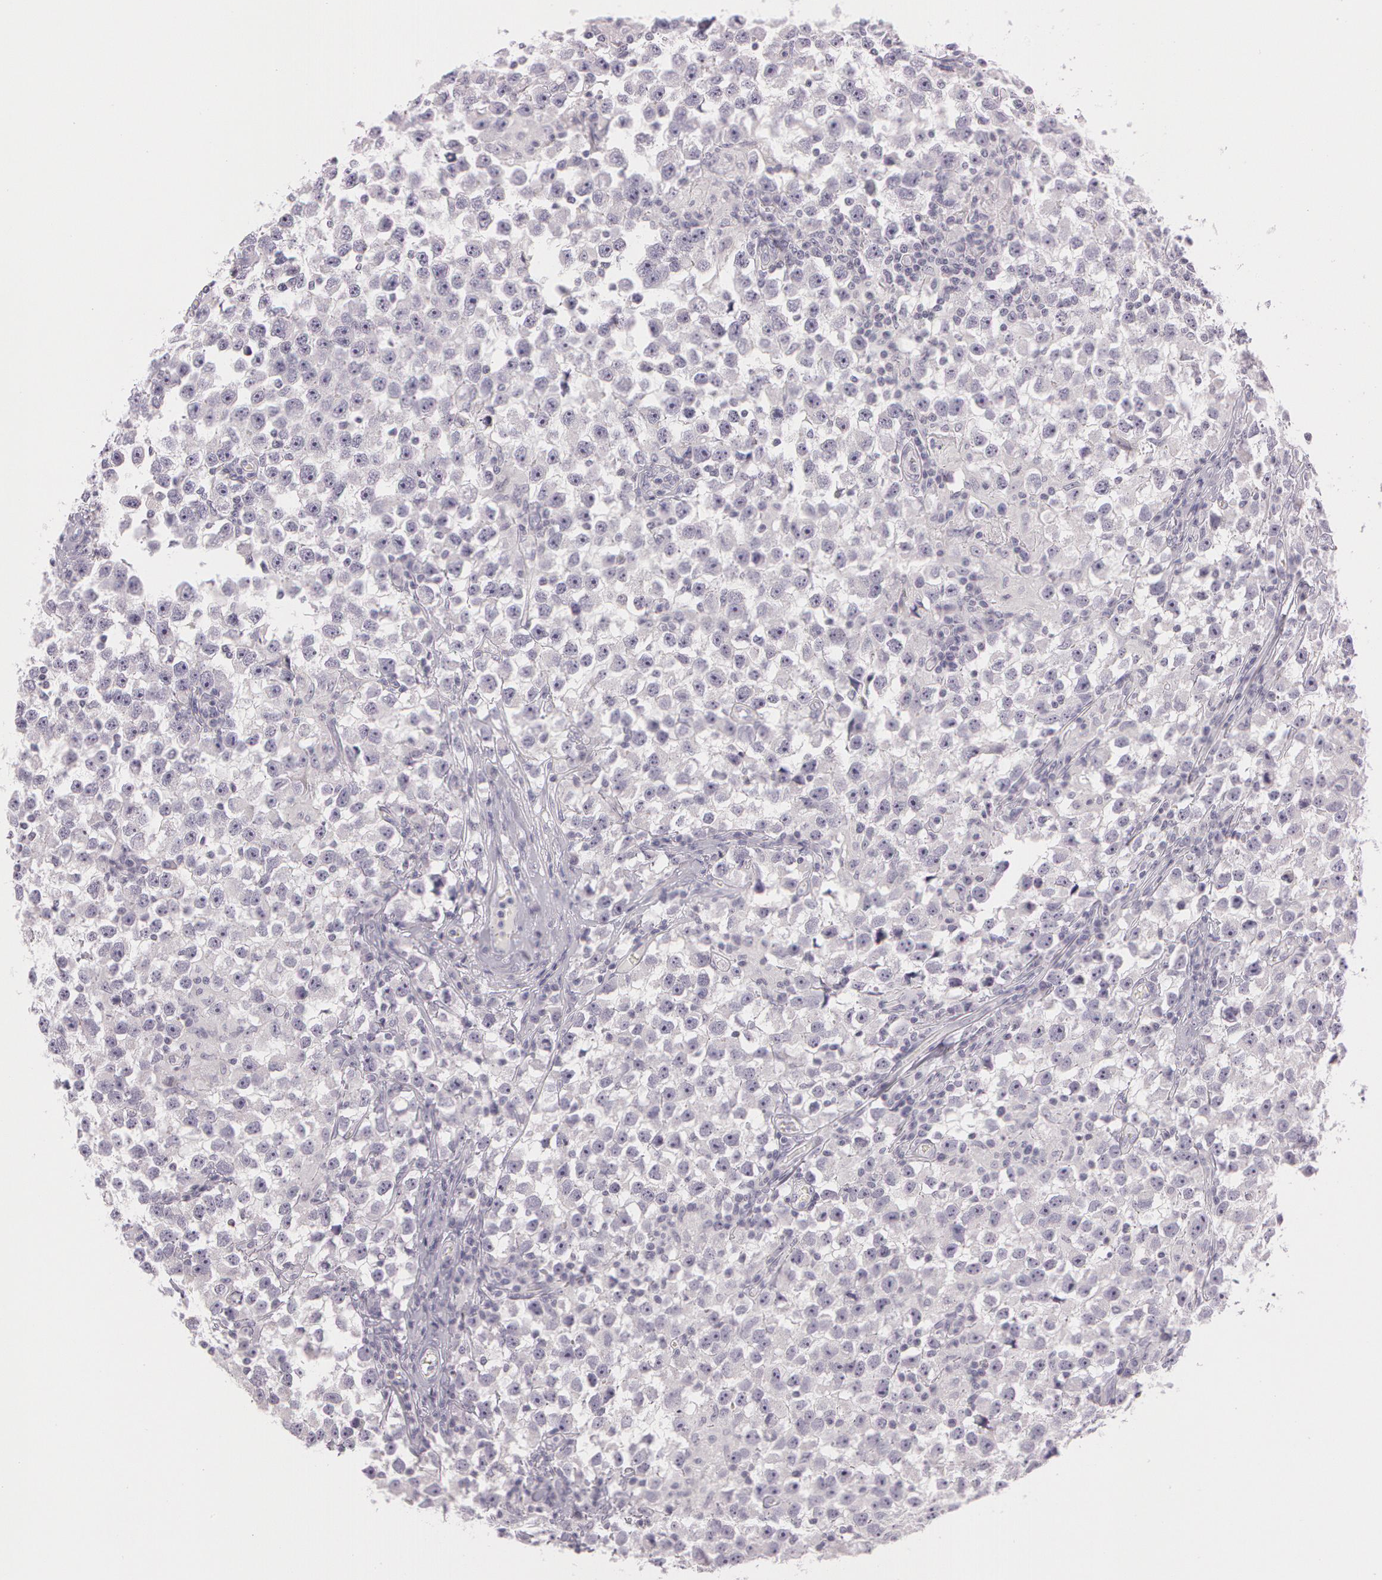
{"staining": {"intensity": "negative", "quantity": "none", "location": "none"}, "tissue": "testis cancer", "cell_type": "Tumor cells", "image_type": "cancer", "snomed": [{"axis": "morphology", "description": "Seminoma, NOS"}, {"axis": "topography", "description": "Testis"}], "caption": "The micrograph displays no staining of tumor cells in testis seminoma. (Stains: DAB (3,3'-diaminobenzidine) immunohistochemistry (IHC) with hematoxylin counter stain, Microscopy: brightfield microscopy at high magnification).", "gene": "OTC", "patient": {"sex": "male", "age": 33}}